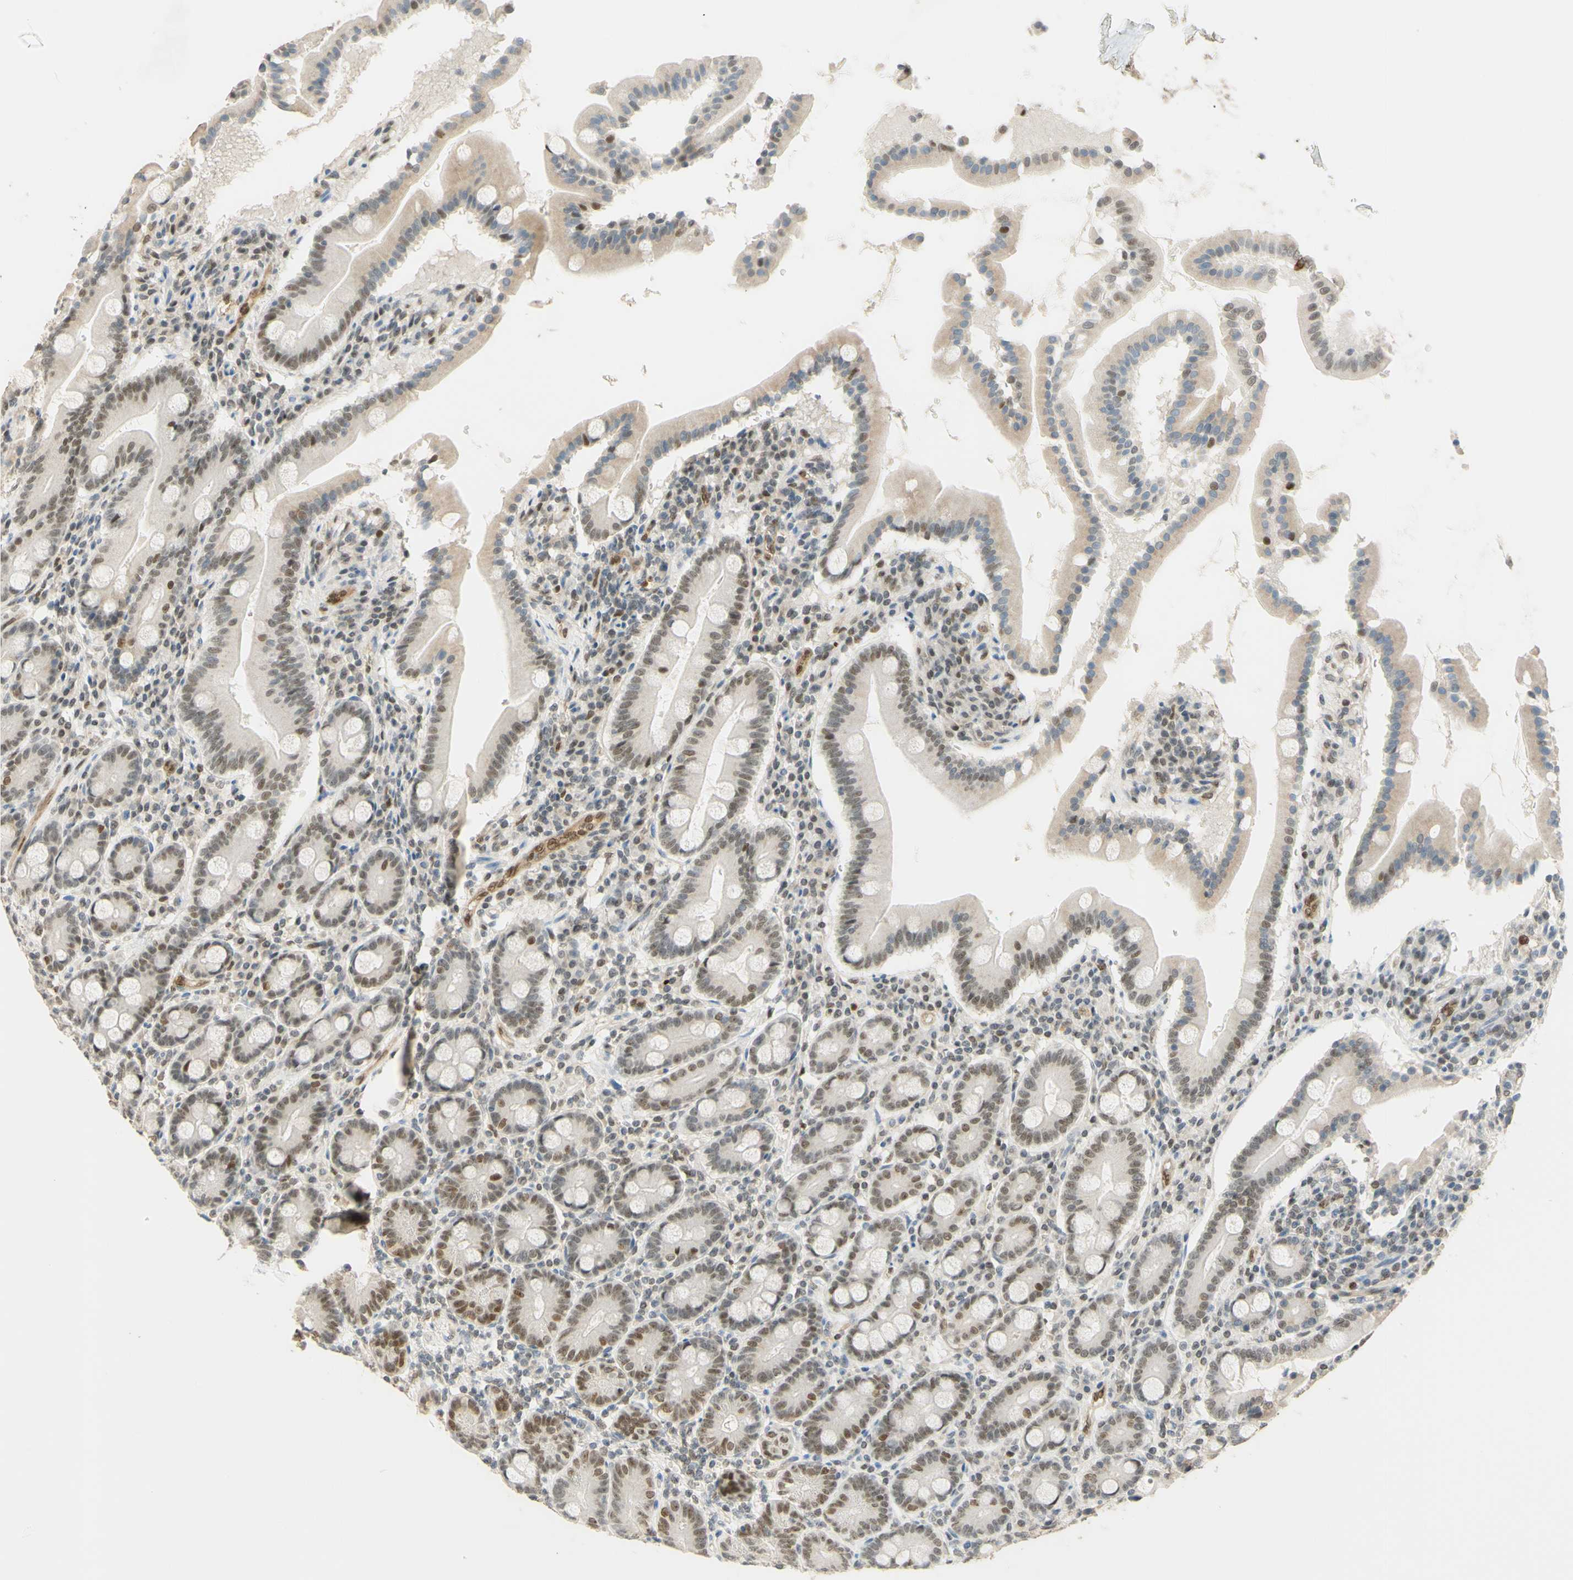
{"staining": {"intensity": "weak", "quantity": ">75%", "location": "nuclear"}, "tissue": "duodenum", "cell_type": "Glandular cells", "image_type": "normal", "snomed": [{"axis": "morphology", "description": "Normal tissue, NOS"}, {"axis": "topography", "description": "Duodenum"}], "caption": "Duodenum stained with immunohistochemistry reveals weak nuclear expression in approximately >75% of glandular cells. (DAB = brown stain, brightfield microscopy at high magnification).", "gene": "POLB", "patient": {"sex": "male", "age": 50}}